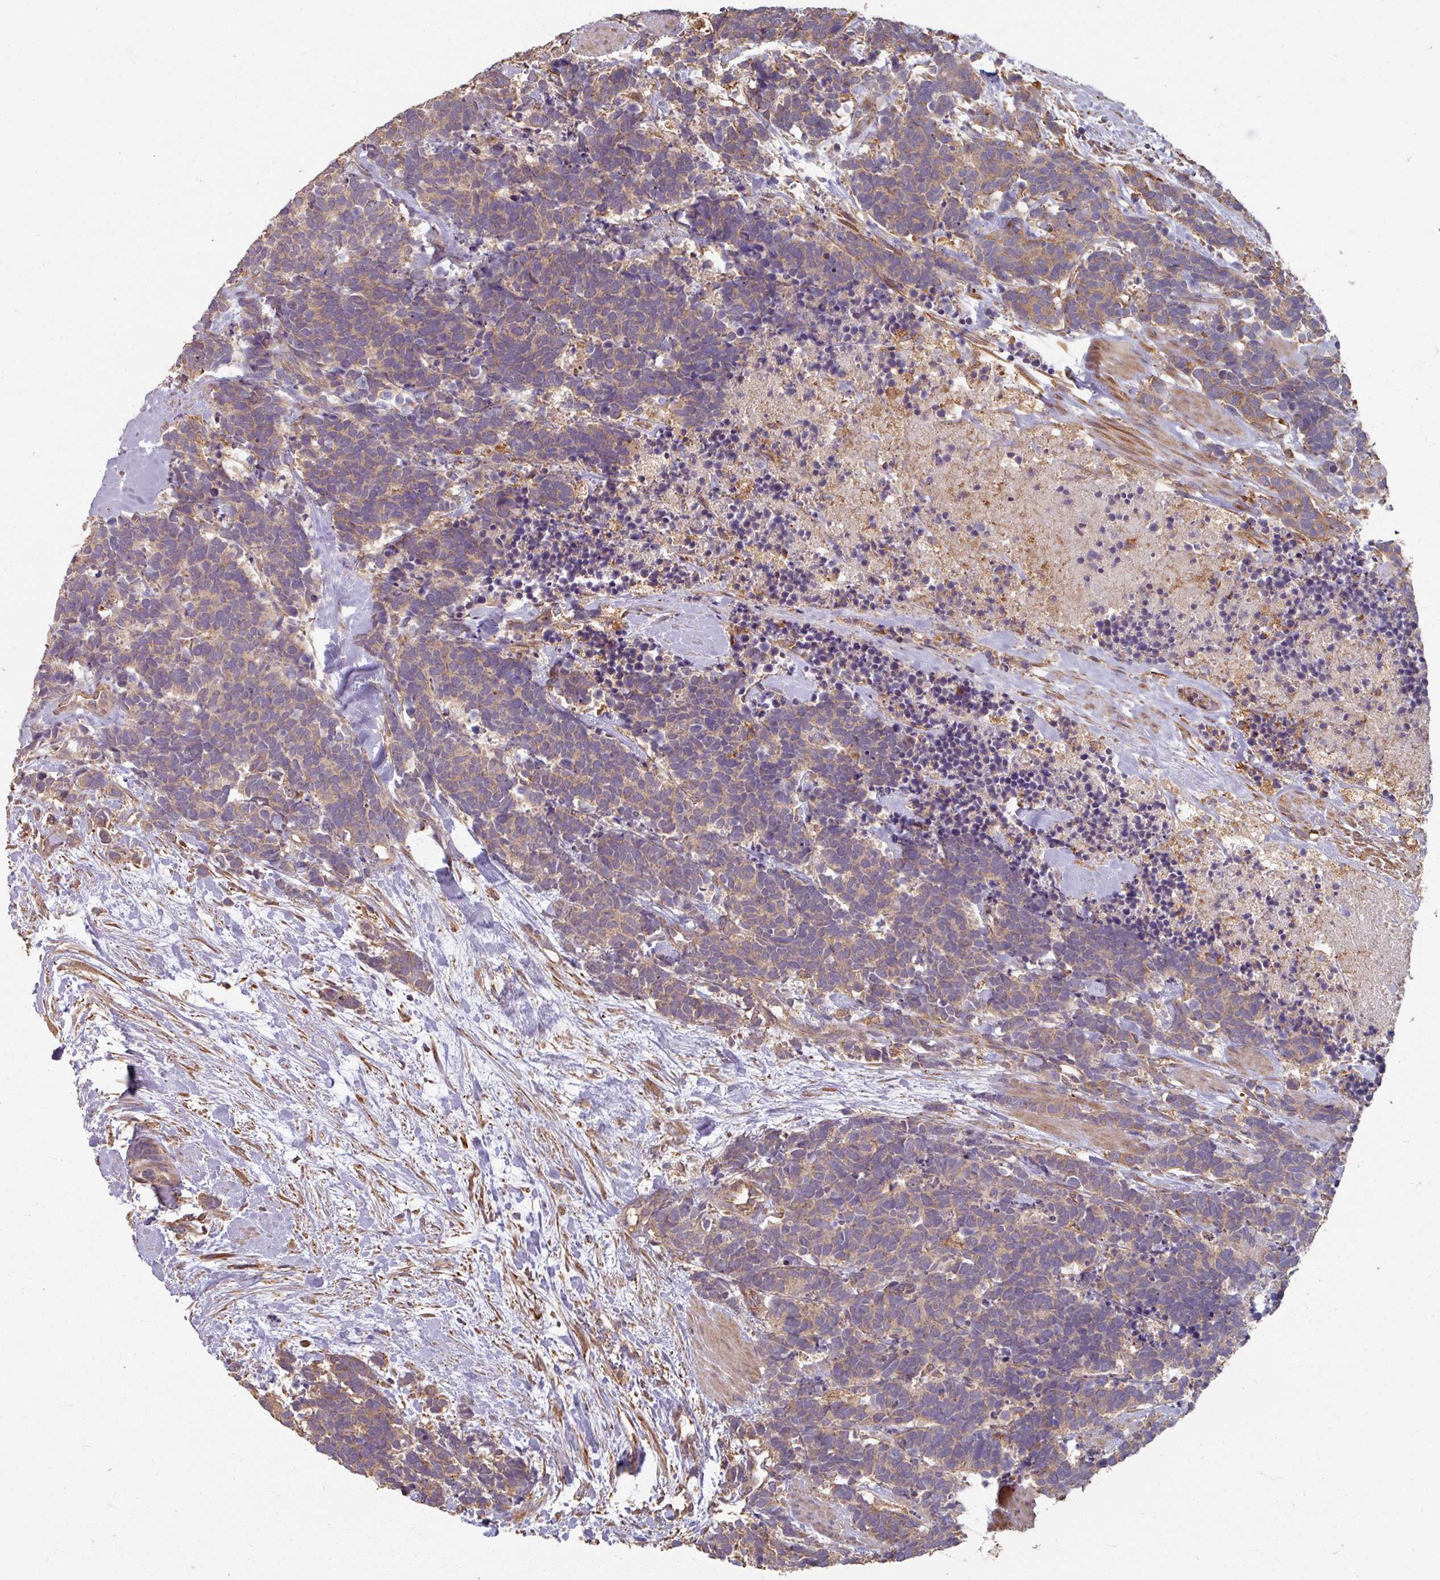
{"staining": {"intensity": "weak", "quantity": ">75%", "location": "cytoplasmic/membranous"}, "tissue": "carcinoid", "cell_type": "Tumor cells", "image_type": "cancer", "snomed": [{"axis": "morphology", "description": "Carcinoma, NOS"}, {"axis": "morphology", "description": "Carcinoid, malignant, NOS"}, {"axis": "topography", "description": "Prostate"}], "caption": "Protein staining by immunohistochemistry displays weak cytoplasmic/membranous expression in about >75% of tumor cells in carcinoma. The staining was performed using DAB to visualize the protein expression in brown, while the nuclei were stained in blue with hematoxylin (Magnification: 20x).", "gene": "CCDC68", "patient": {"sex": "male", "age": 57}}